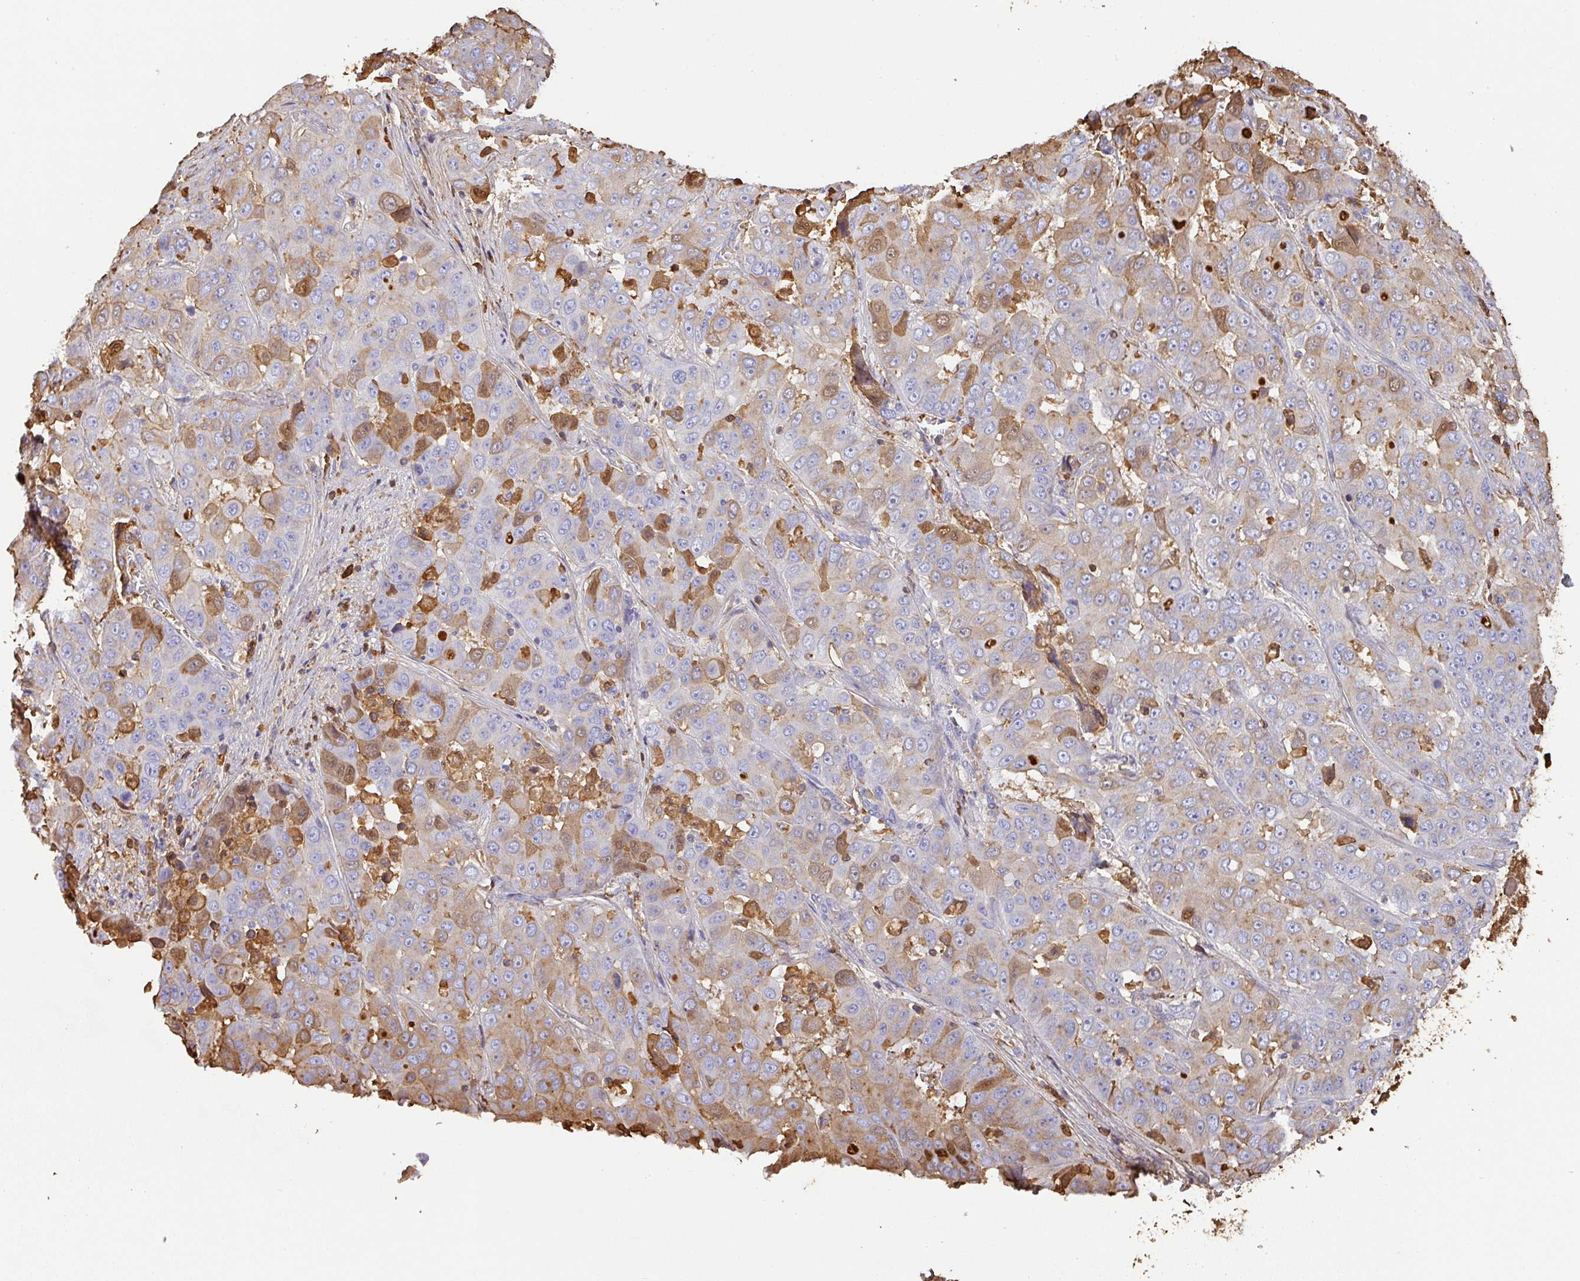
{"staining": {"intensity": "moderate", "quantity": "25%-75%", "location": "cytoplasmic/membranous,nuclear"}, "tissue": "liver cancer", "cell_type": "Tumor cells", "image_type": "cancer", "snomed": [{"axis": "morphology", "description": "Cholangiocarcinoma"}, {"axis": "topography", "description": "Liver"}], "caption": "Protein expression analysis of cholangiocarcinoma (liver) displays moderate cytoplasmic/membranous and nuclear expression in approximately 25%-75% of tumor cells. (DAB IHC with brightfield microscopy, high magnification).", "gene": "ALB", "patient": {"sex": "female", "age": 52}}